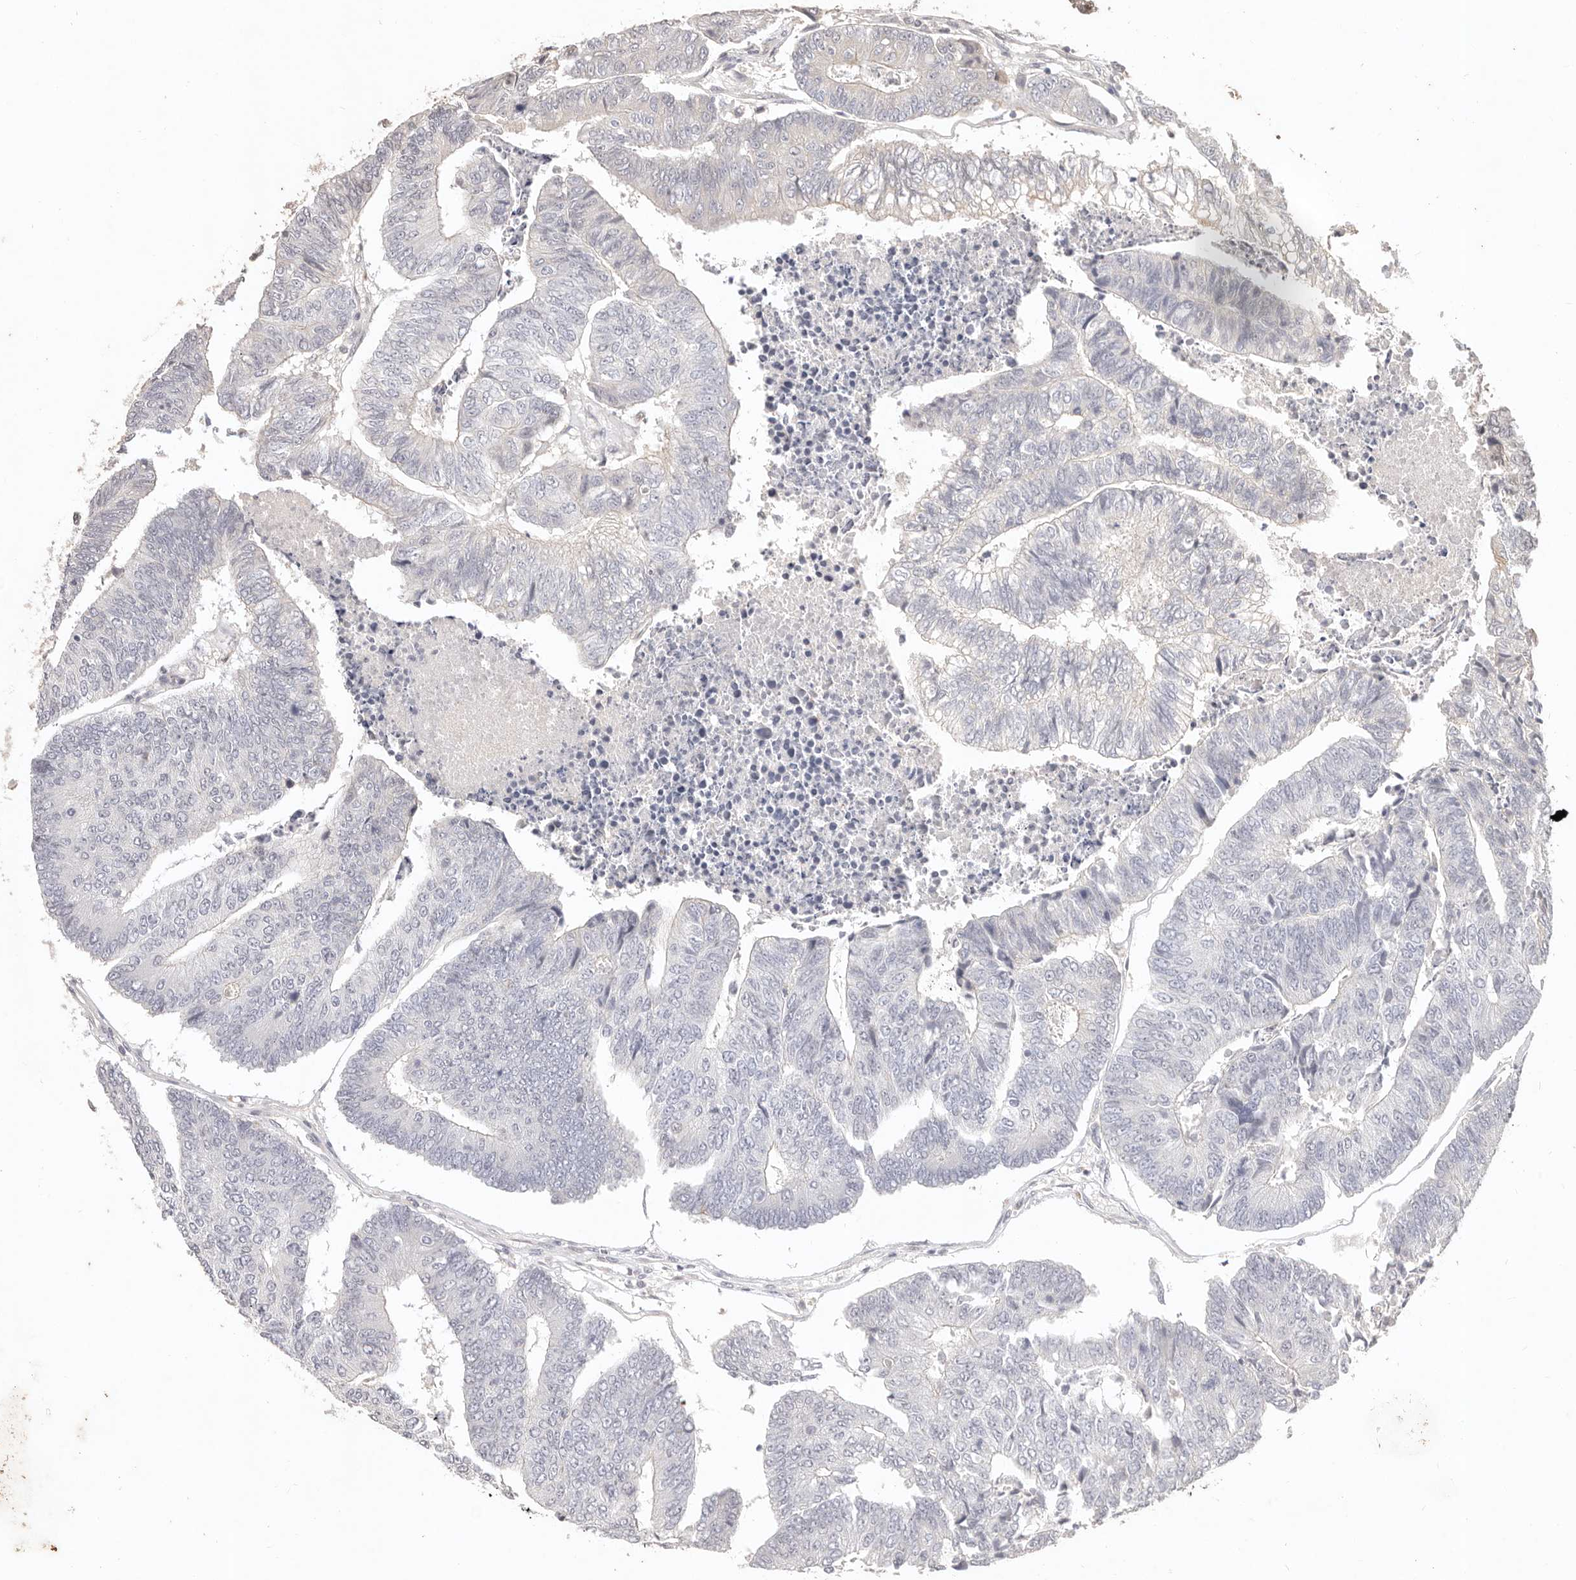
{"staining": {"intensity": "negative", "quantity": "none", "location": "none"}, "tissue": "colorectal cancer", "cell_type": "Tumor cells", "image_type": "cancer", "snomed": [{"axis": "morphology", "description": "Adenocarcinoma, NOS"}, {"axis": "topography", "description": "Colon"}], "caption": "High magnification brightfield microscopy of colorectal cancer stained with DAB (3,3'-diaminobenzidine) (brown) and counterstained with hematoxylin (blue): tumor cells show no significant expression. Brightfield microscopy of immunohistochemistry (IHC) stained with DAB (brown) and hematoxylin (blue), captured at high magnification.", "gene": "KIF9", "patient": {"sex": "female", "age": 67}}